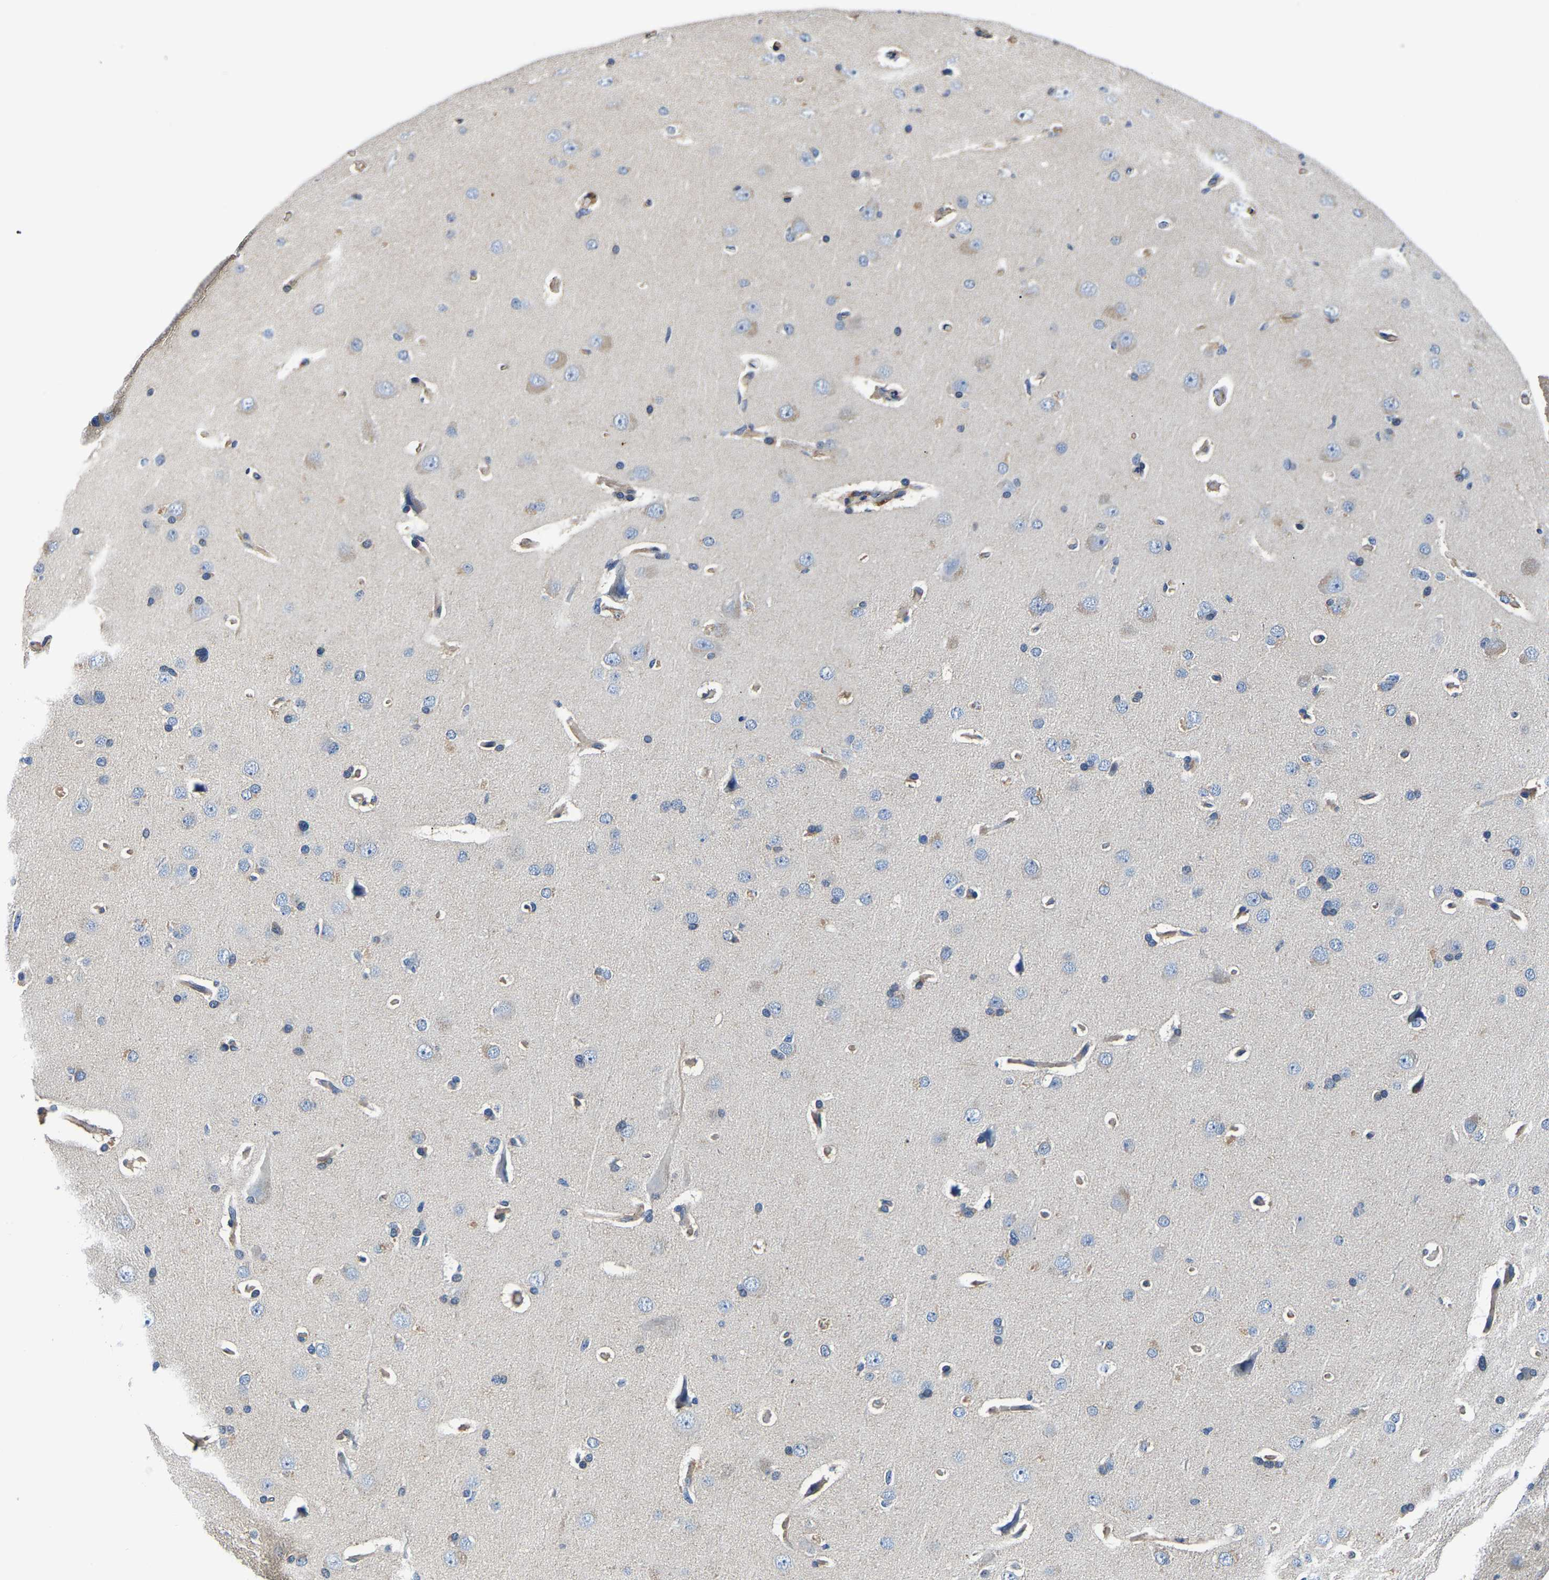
{"staining": {"intensity": "moderate", "quantity": ">75%", "location": "cytoplasmic/membranous"}, "tissue": "cerebral cortex", "cell_type": "Endothelial cells", "image_type": "normal", "snomed": [{"axis": "morphology", "description": "Normal tissue, NOS"}, {"axis": "topography", "description": "Cerebral cortex"}], "caption": "Protein staining by IHC demonstrates moderate cytoplasmic/membranous staining in approximately >75% of endothelial cells in unremarkable cerebral cortex. Using DAB (3,3'-diaminobenzidine) (brown) and hematoxylin (blue) stains, captured at high magnification using brightfield microscopy.", "gene": "SH3GLB1", "patient": {"sex": "male", "age": 62}}